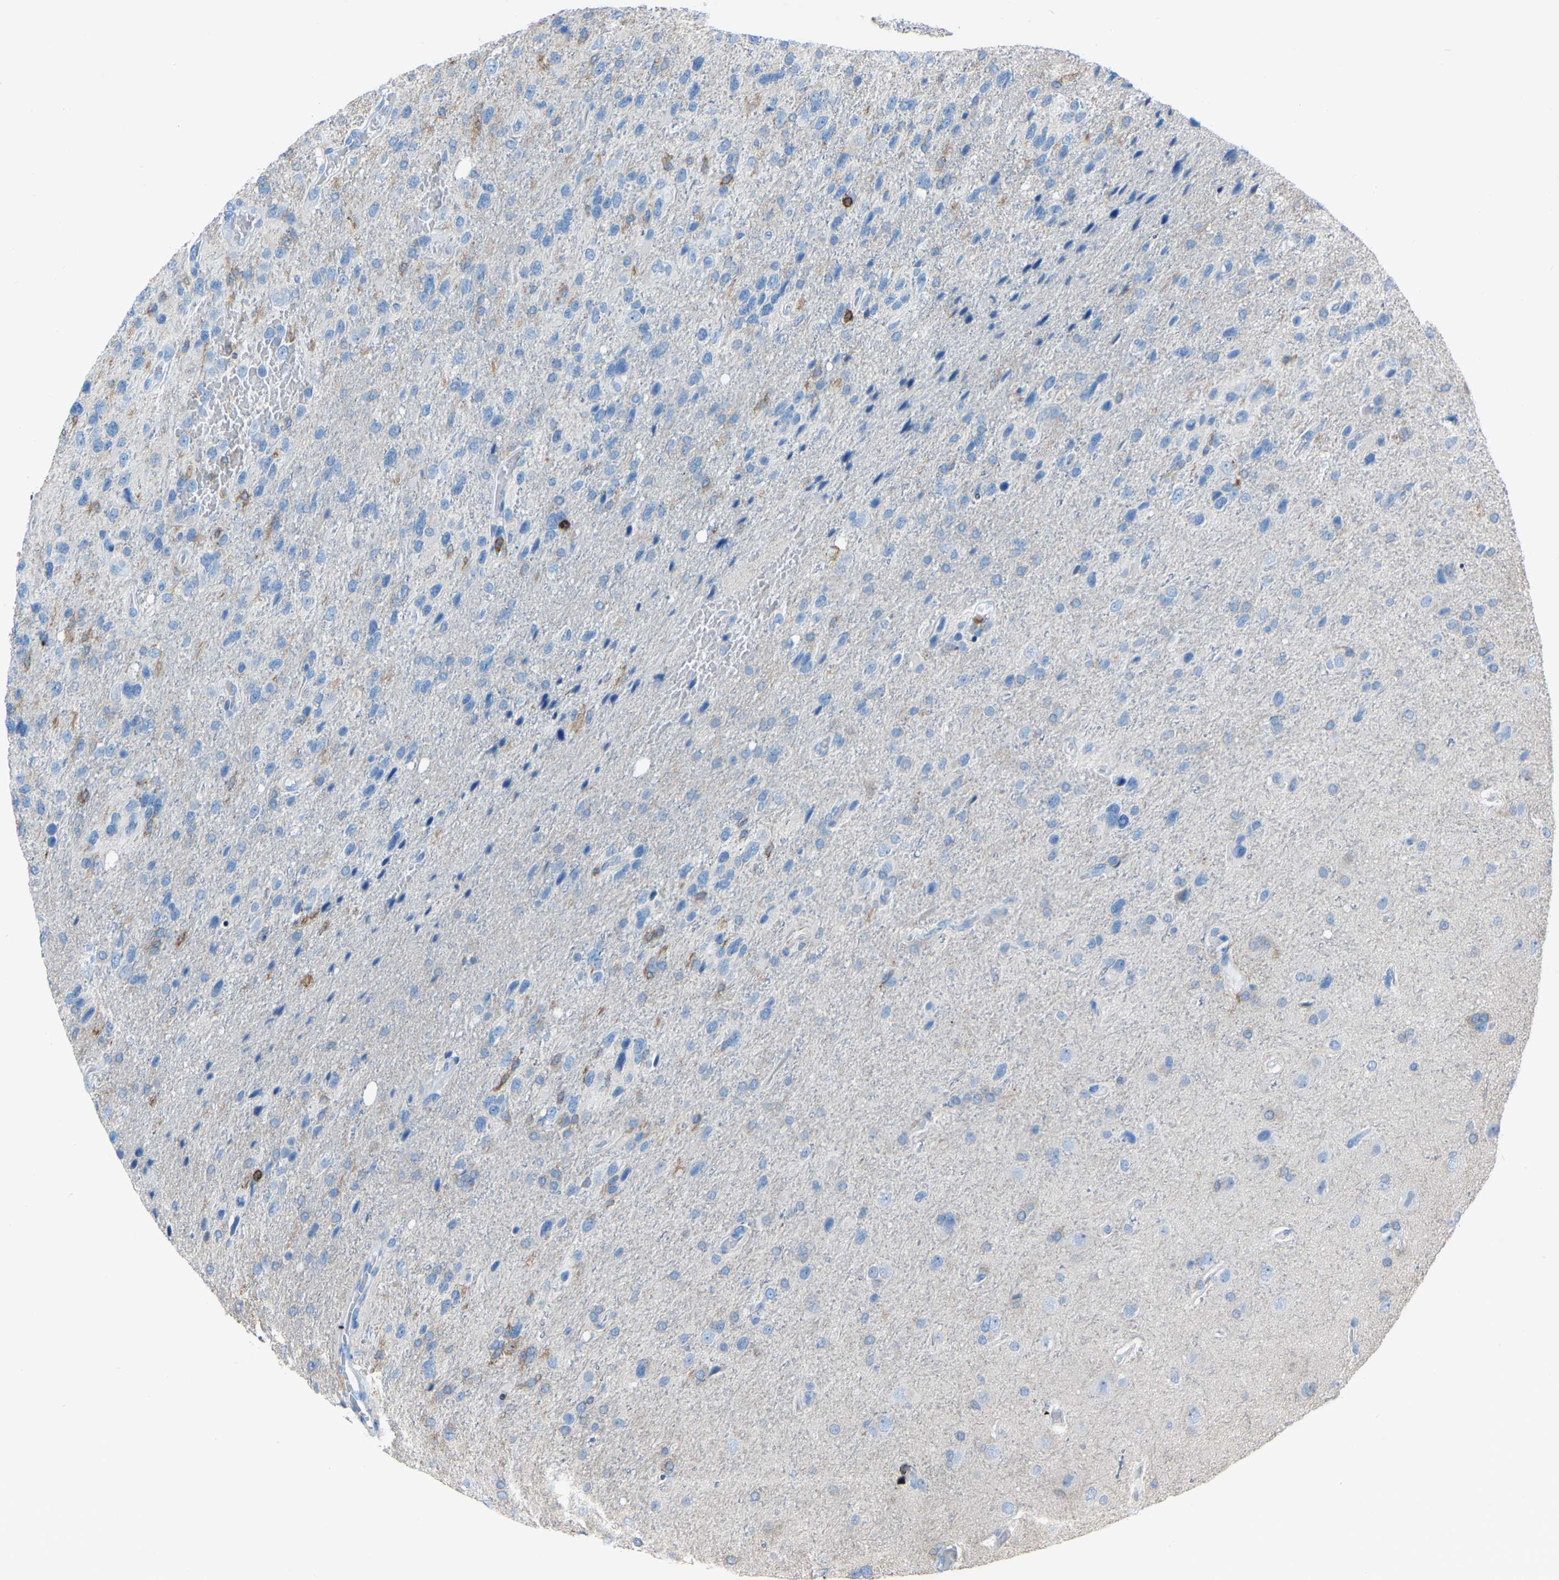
{"staining": {"intensity": "negative", "quantity": "none", "location": "none"}, "tissue": "glioma", "cell_type": "Tumor cells", "image_type": "cancer", "snomed": [{"axis": "morphology", "description": "Glioma, malignant, High grade"}, {"axis": "topography", "description": "Brain"}], "caption": "IHC micrograph of glioma stained for a protein (brown), which displays no staining in tumor cells.", "gene": "LSP1", "patient": {"sex": "female", "age": 58}}